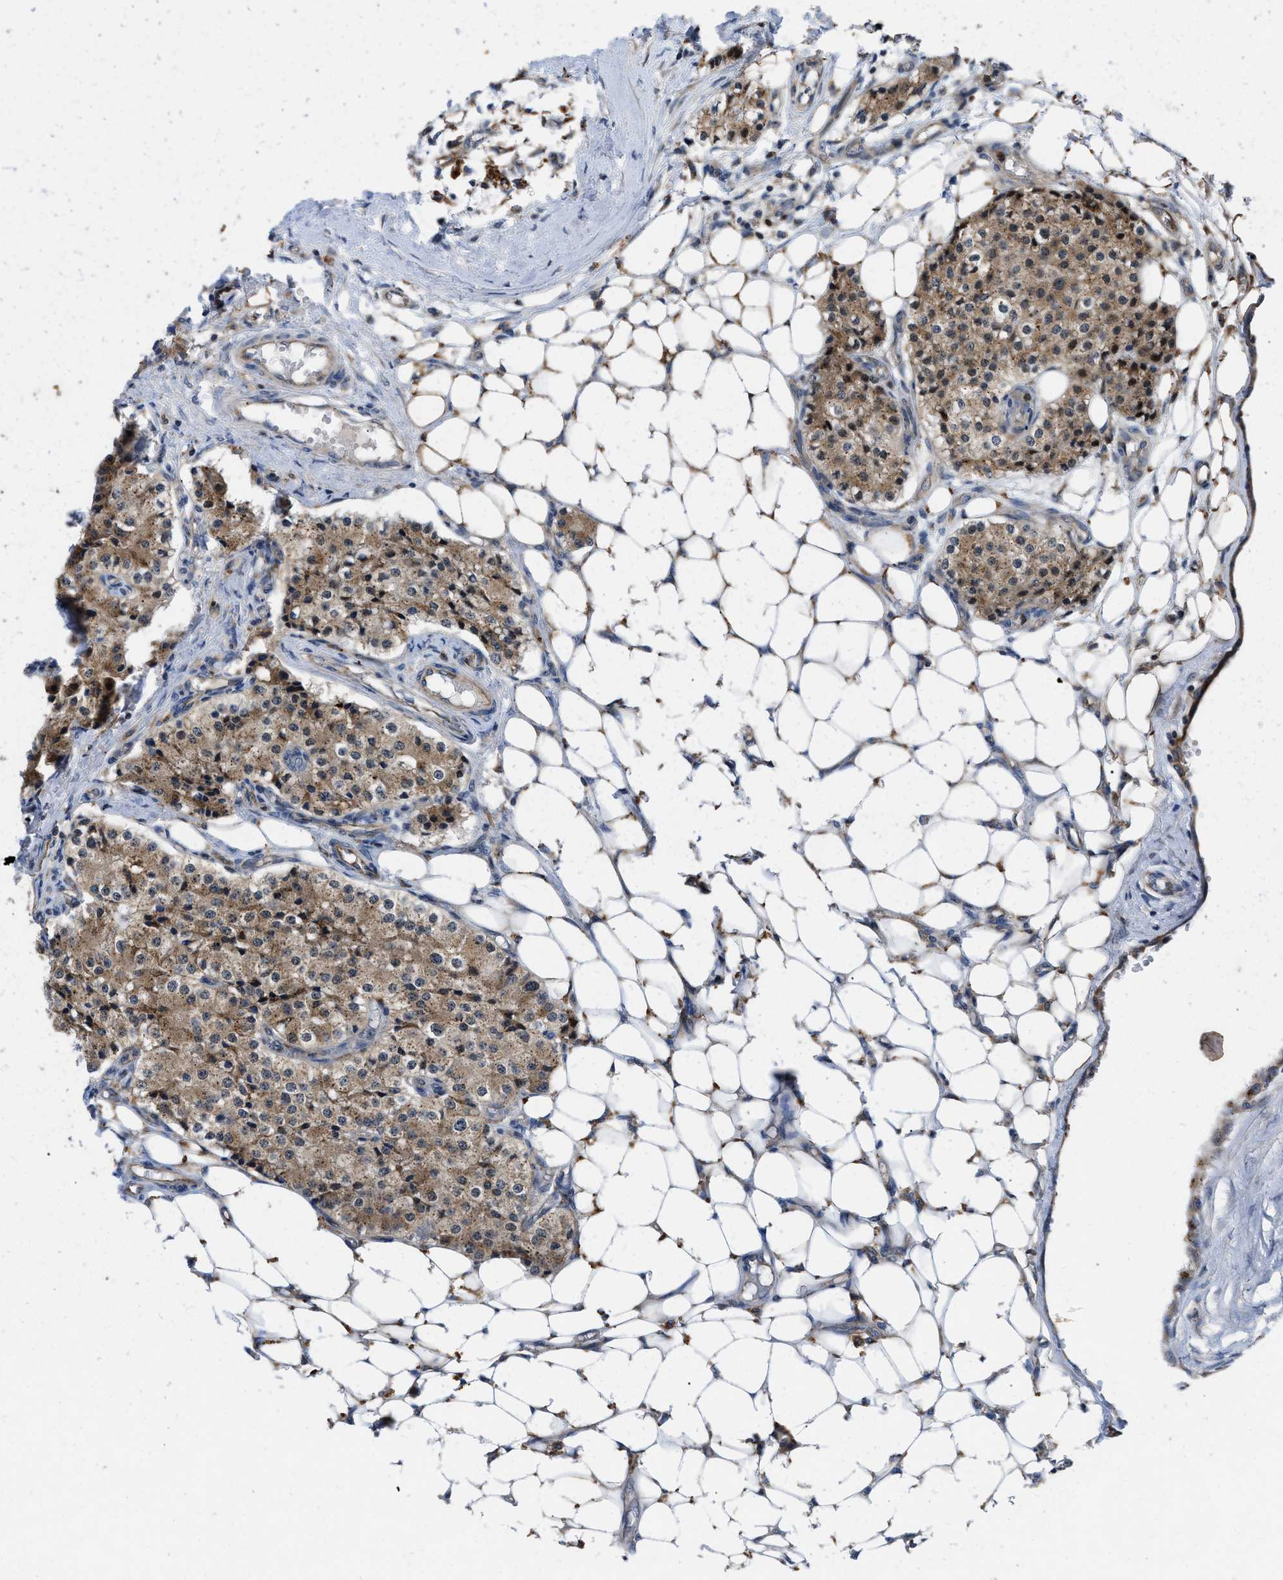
{"staining": {"intensity": "moderate", "quantity": ">75%", "location": "cytoplasmic/membranous"}, "tissue": "carcinoid", "cell_type": "Tumor cells", "image_type": "cancer", "snomed": [{"axis": "morphology", "description": "Carcinoid, malignant, NOS"}, {"axis": "topography", "description": "Colon"}], "caption": "Carcinoid (malignant) stained with a protein marker reveals moderate staining in tumor cells.", "gene": "ENPP4", "patient": {"sex": "female", "age": 52}}